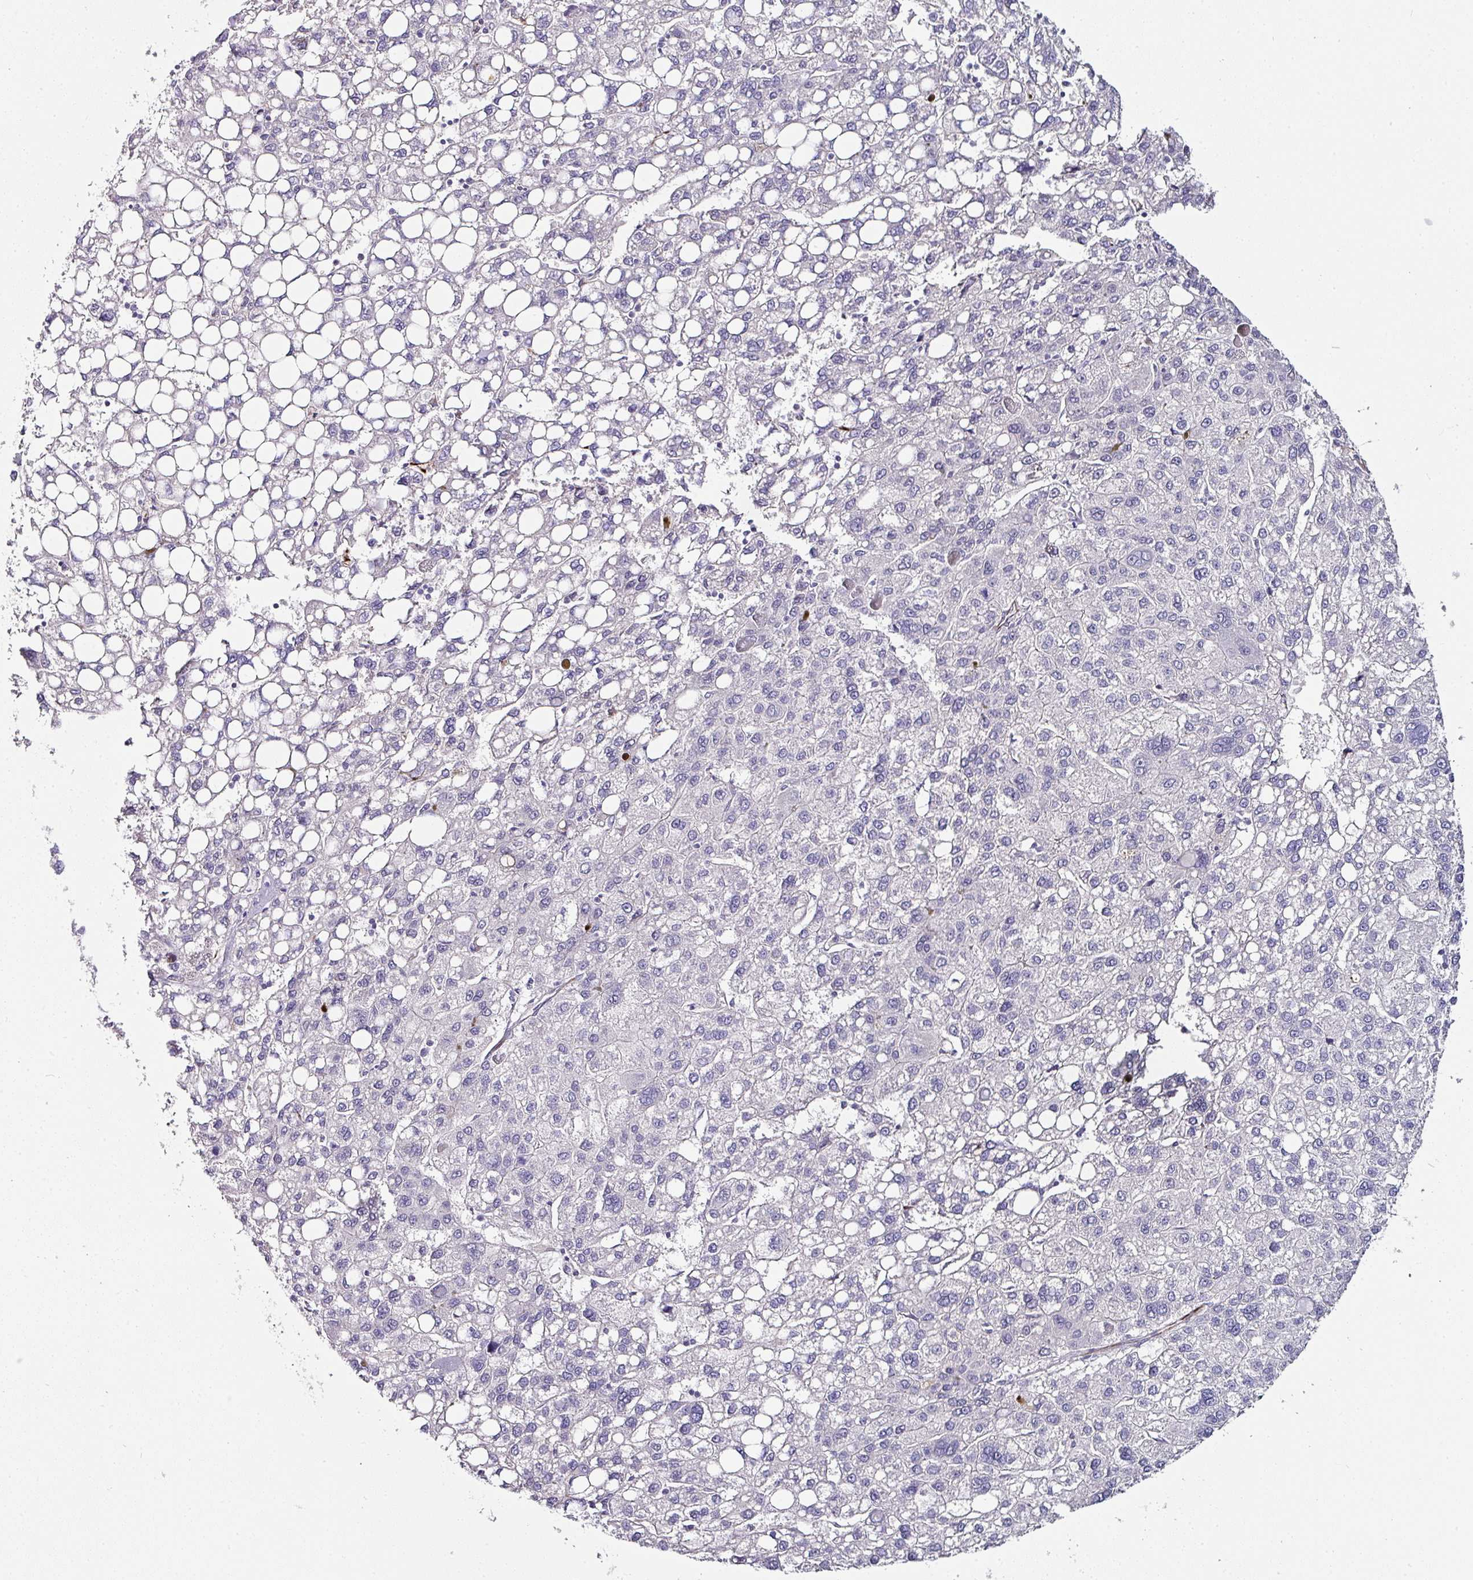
{"staining": {"intensity": "negative", "quantity": "none", "location": "none"}, "tissue": "liver cancer", "cell_type": "Tumor cells", "image_type": "cancer", "snomed": [{"axis": "morphology", "description": "Carcinoma, Hepatocellular, NOS"}, {"axis": "topography", "description": "Liver"}], "caption": "An image of human hepatocellular carcinoma (liver) is negative for staining in tumor cells.", "gene": "TMPRSS9", "patient": {"sex": "female", "age": 82}}